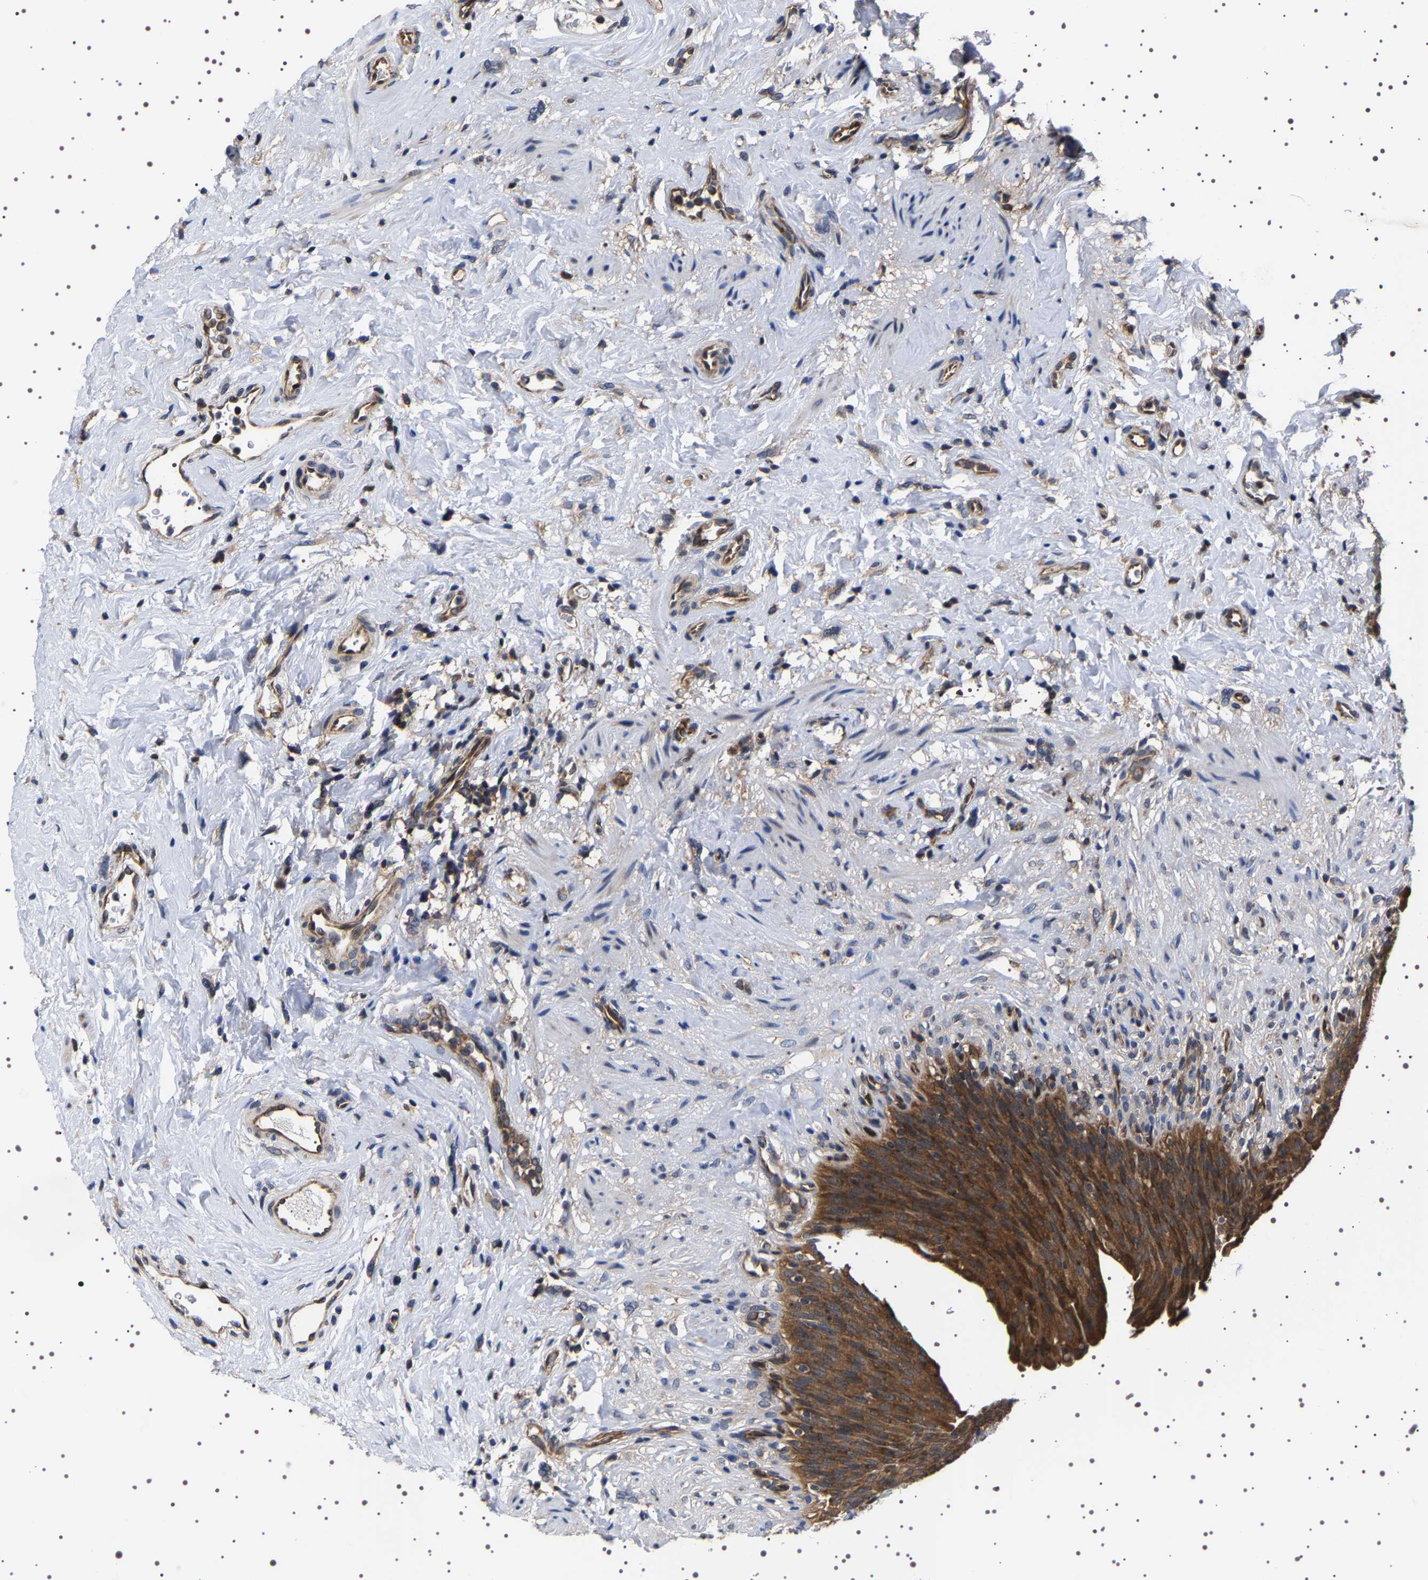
{"staining": {"intensity": "strong", "quantity": ">75%", "location": "cytoplasmic/membranous"}, "tissue": "urinary bladder", "cell_type": "Urothelial cells", "image_type": "normal", "snomed": [{"axis": "morphology", "description": "Normal tissue, NOS"}, {"axis": "topography", "description": "Urinary bladder"}], "caption": "This photomicrograph shows immunohistochemistry staining of normal human urinary bladder, with high strong cytoplasmic/membranous positivity in approximately >75% of urothelial cells.", "gene": "DARS1", "patient": {"sex": "female", "age": 79}}